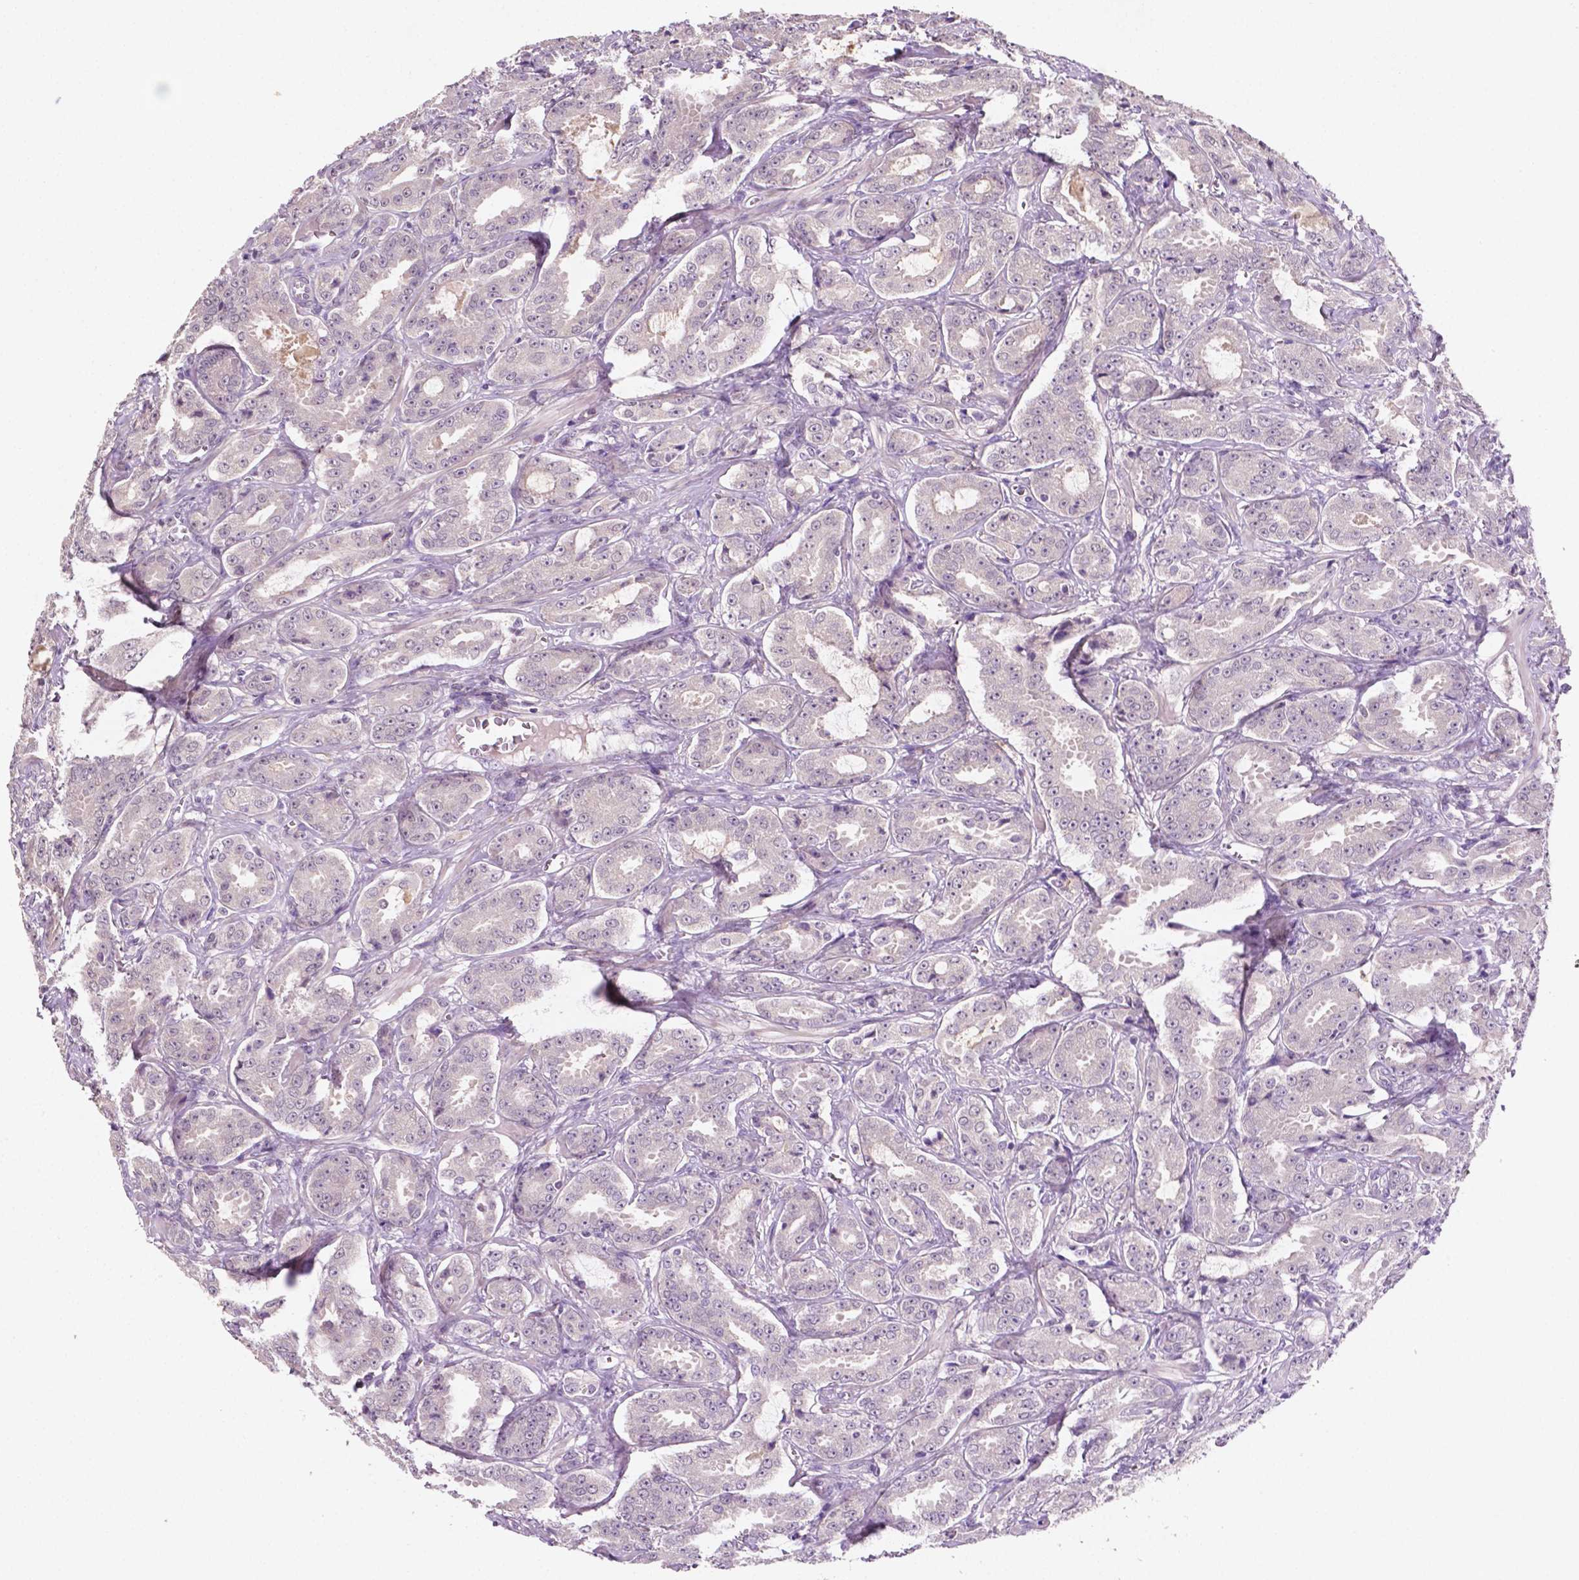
{"staining": {"intensity": "negative", "quantity": "none", "location": "none"}, "tissue": "prostate cancer", "cell_type": "Tumor cells", "image_type": "cancer", "snomed": [{"axis": "morphology", "description": "Adenocarcinoma, High grade"}, {"axis": "topography", "description": "Prostate"}], "caption": "An image of high-grade adenocarcinoma (prostate) stained for a protein shows no brown staining in tumor cells.", "gene": "MROH6", "patient": {"sex": "male", "age": 64}}